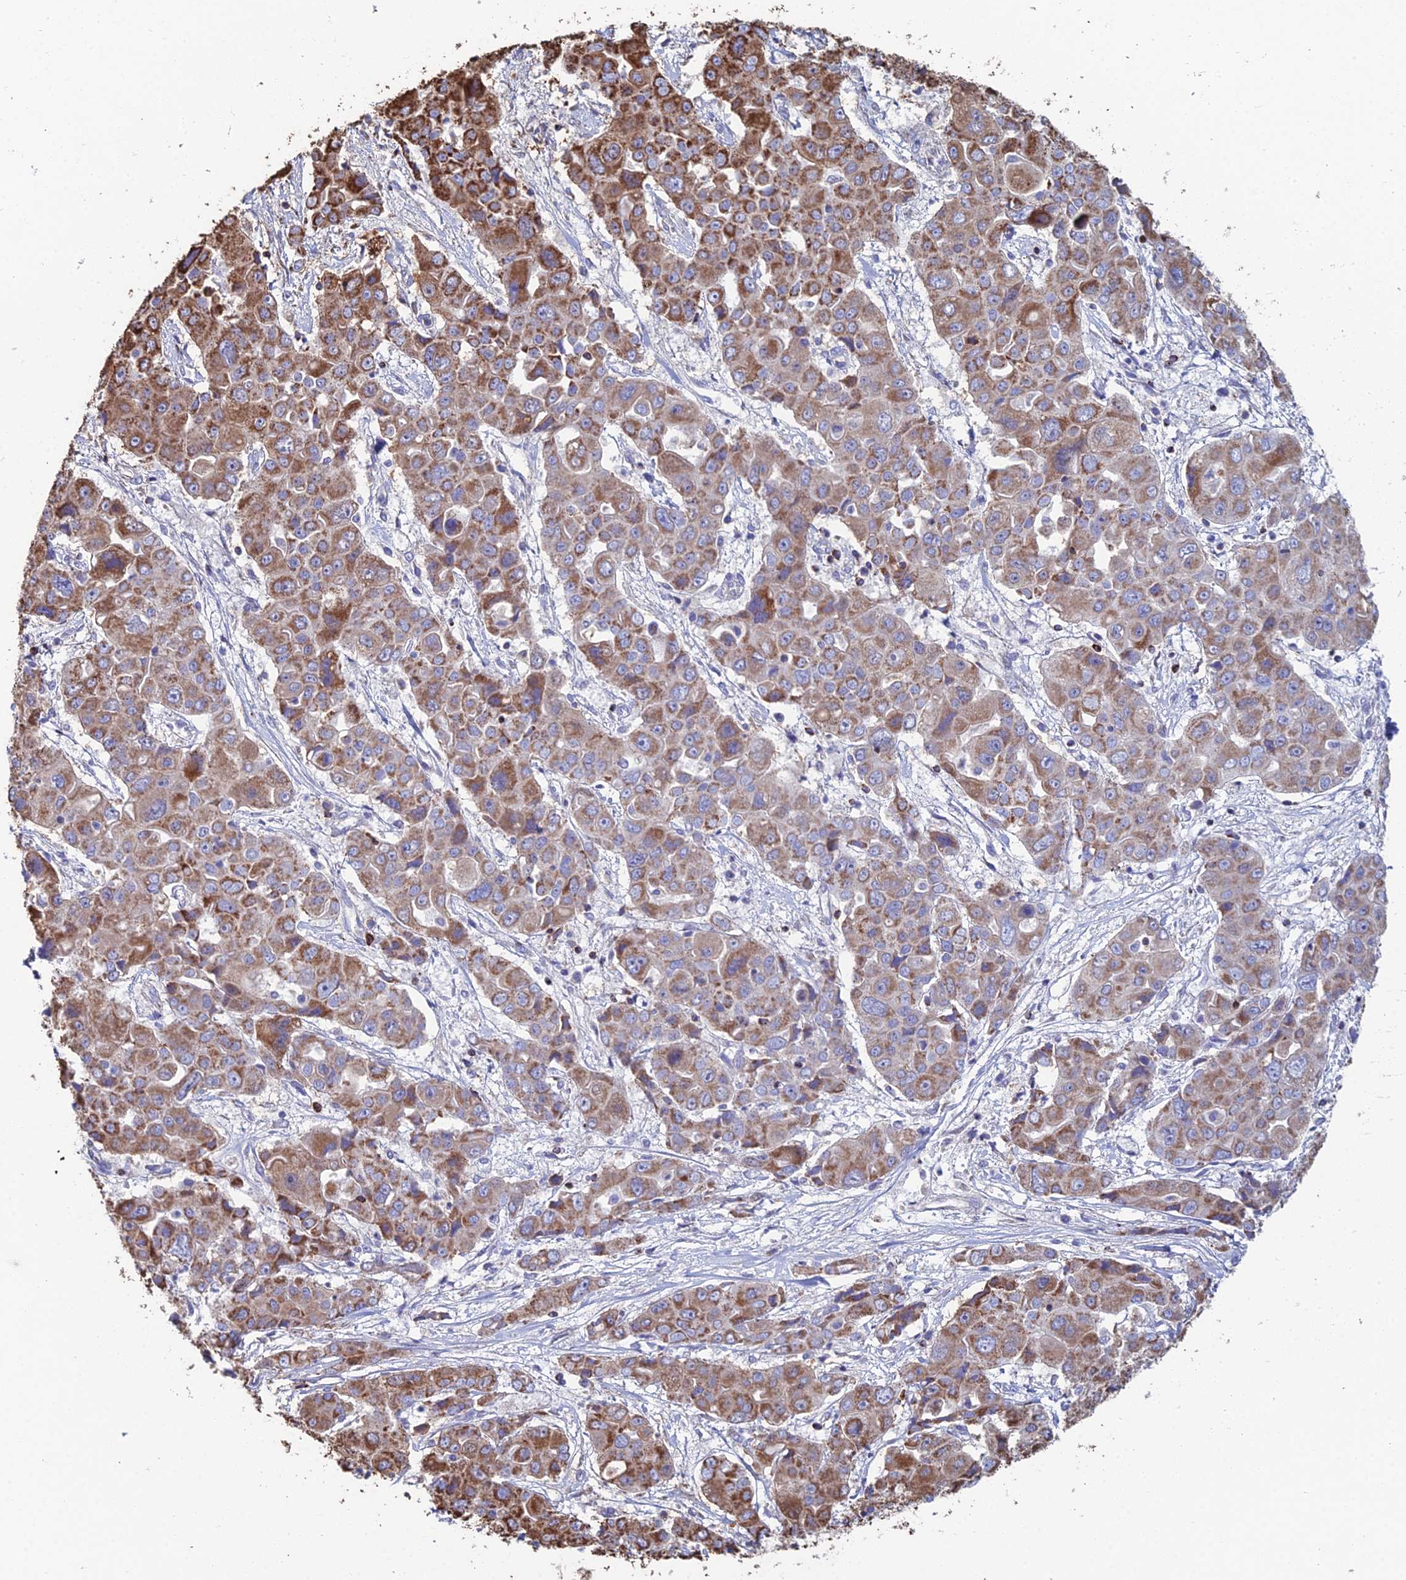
{"staining": {"intensity": "moderate", "quantity": ">75%", "location": "cytoplasmic/membranous"}, "tissue": "liver cancer", "cell_type": "Tumor cells", "image_type": "cancer", "snomed": [{"axis": "morphology", "description": "Cholangiocarcinoma"}, {"axis": "topography", "description": "Liver"}], "caption": "Tumor cells display medium levels of moderate cytoplasmic/membranous expression in about >75% of cells in liver cancer (cholangiocarcinoma).", "gene": "SPOCK2", "patient": {"sex": "male", "age": 67}}